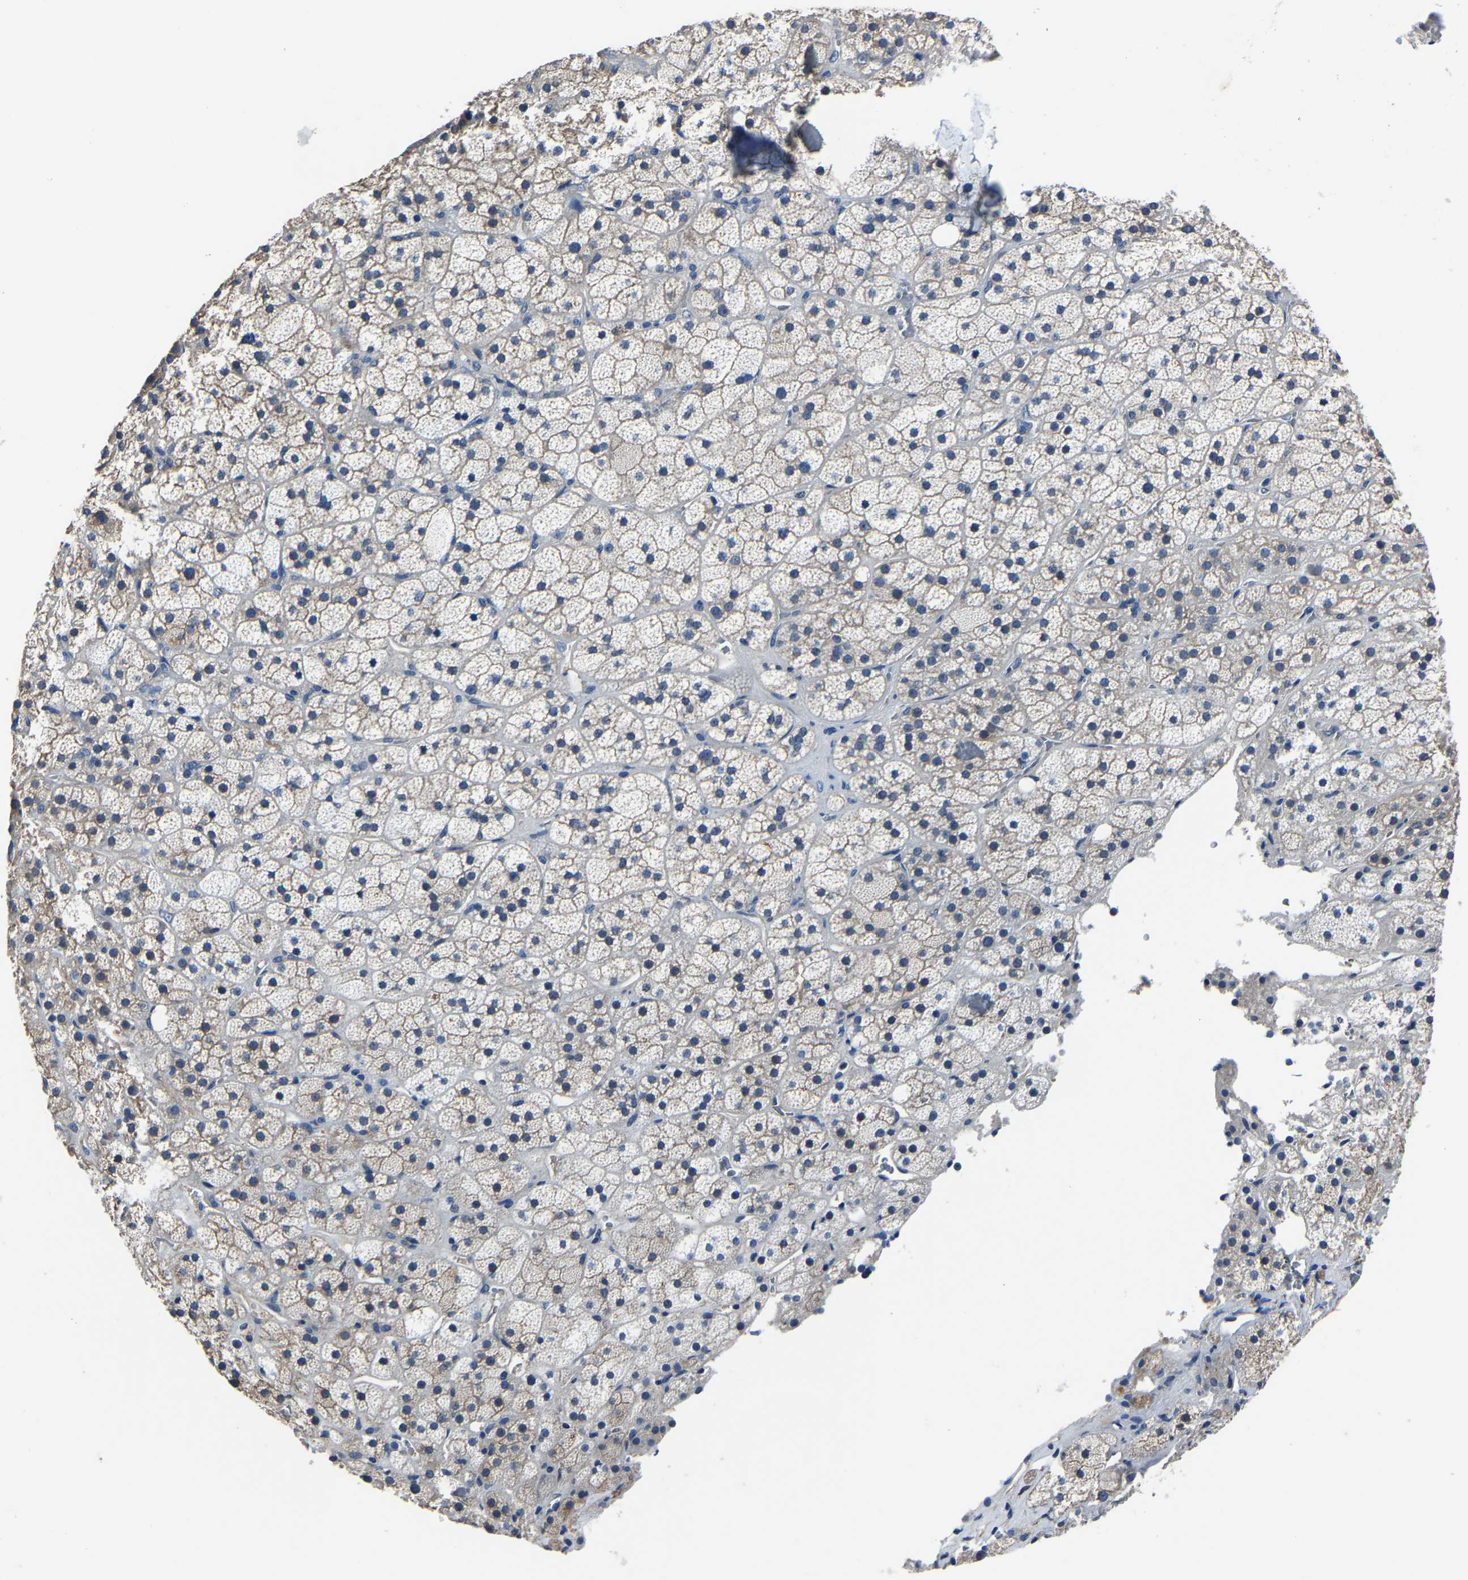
{"staining": {"intensity": "weak", "quantity": "<25%", "location": "cytoplasmic/membranous"}, "tissue": "adrenal gland", "cell_type": "Glandular cells", "image_type": "normal", "snomed": [{"axis": "morphology", "description": "Normal tissue, NOS"}, {"axis": "topography", "description": "Adrenal gland"}], "caption": "Protein analysis of unremarkable adrenal gland demonstrates no significant expression in glandular cells.", "gene": "STRBP", "patient": {"sex": "male", "age": 57}}